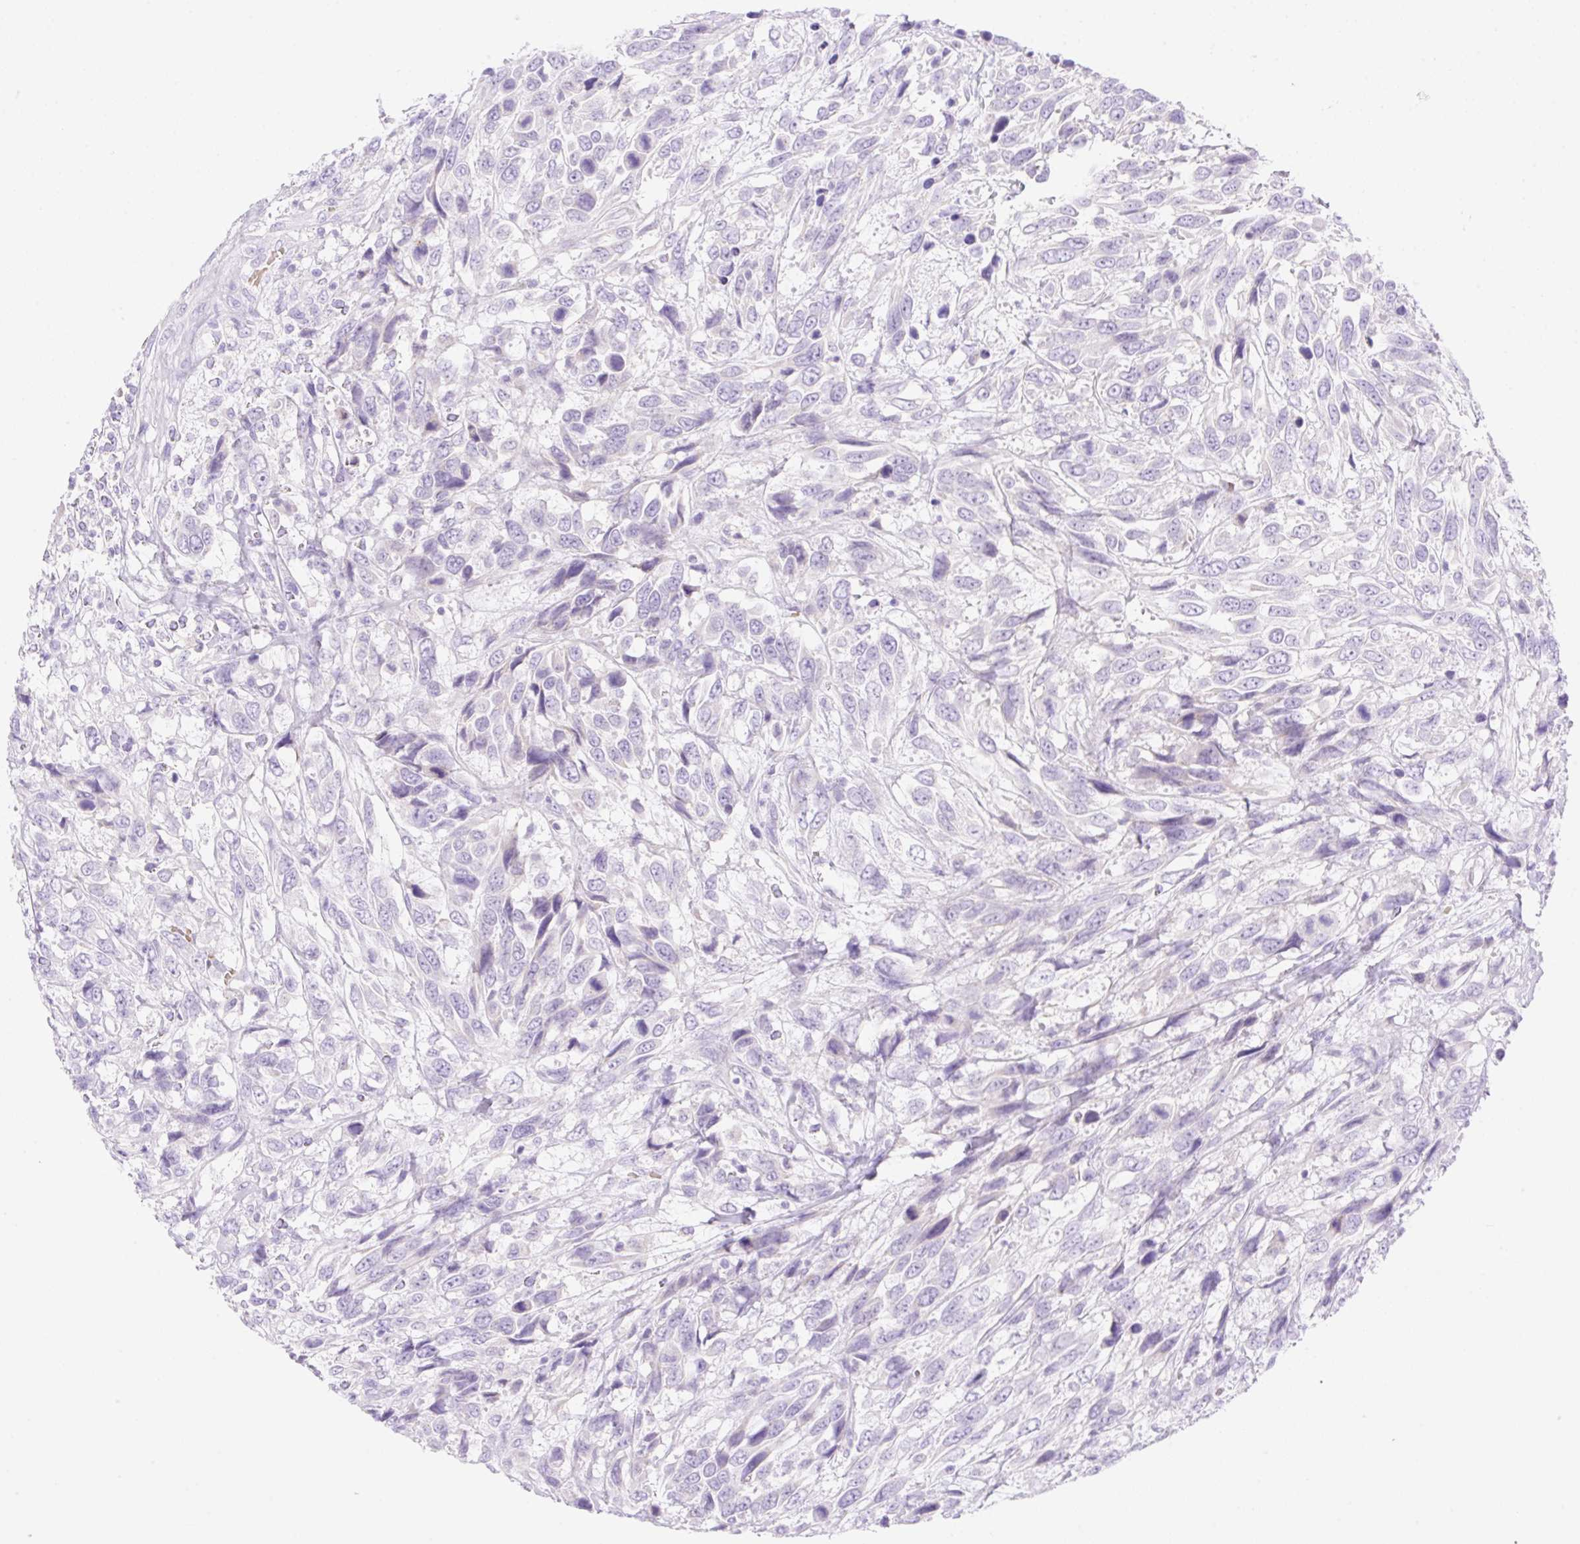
{"staining": {"intensity": "negative", "quantity": "none", "location": "none"}, "tissue": "urothelial cancer", "cell_type": "Tumor cells", "image_type": "cancer", "snomed": [{"axis": "morphology", "description": "Urothelial carcinoma, High grade"}, {"axis": "topography", "description": "Urinary bladder"}], "caption": "The IHC histopathology image has no significant staining in tumor cells of urothelial cancer tissue.", "gene": "CDX1", "patient": {"sex": "female", "age": 70}}